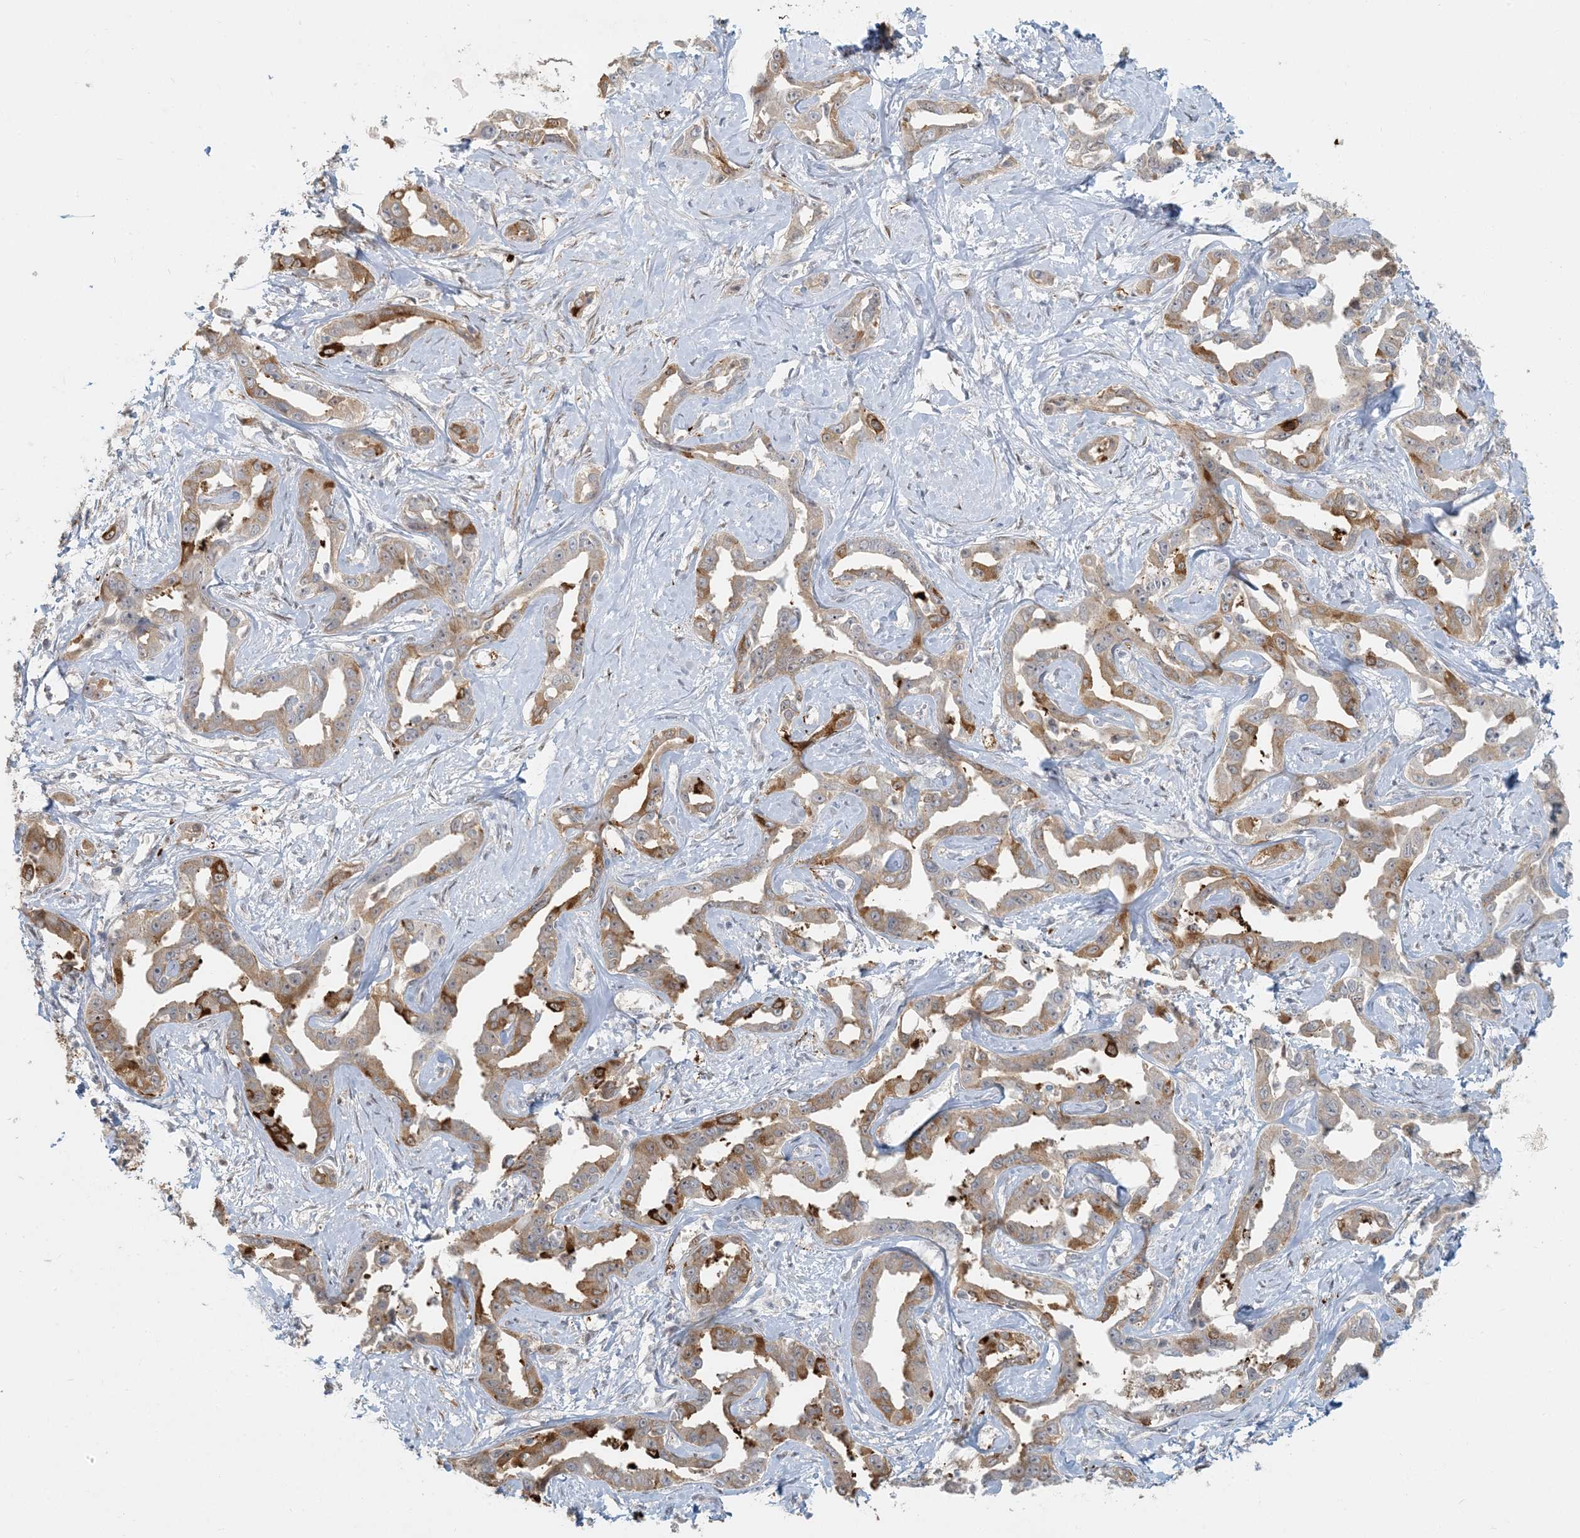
{"staining": {"intensity": "moderate", "quantity": "25%-75%", "location": "cytoplasmic/membranous"}, "tissue": "liver cancer", "cell_type": "Tumor cells", "image_type": "cancer", "snomed": [{"axis": "morphology", "description": "Cholangiocarcinoma"}, {"axis": "topography", "description": "Liver"}], "caption": "IHC of cholangiocarcinoma (liver) demonstrates medium levels of moderate cytoplasmic/membranous staining in about 25%-75% of tumor cells.", "gene": "BCORL1", "patient": {"sex": "male", "age": 59}}